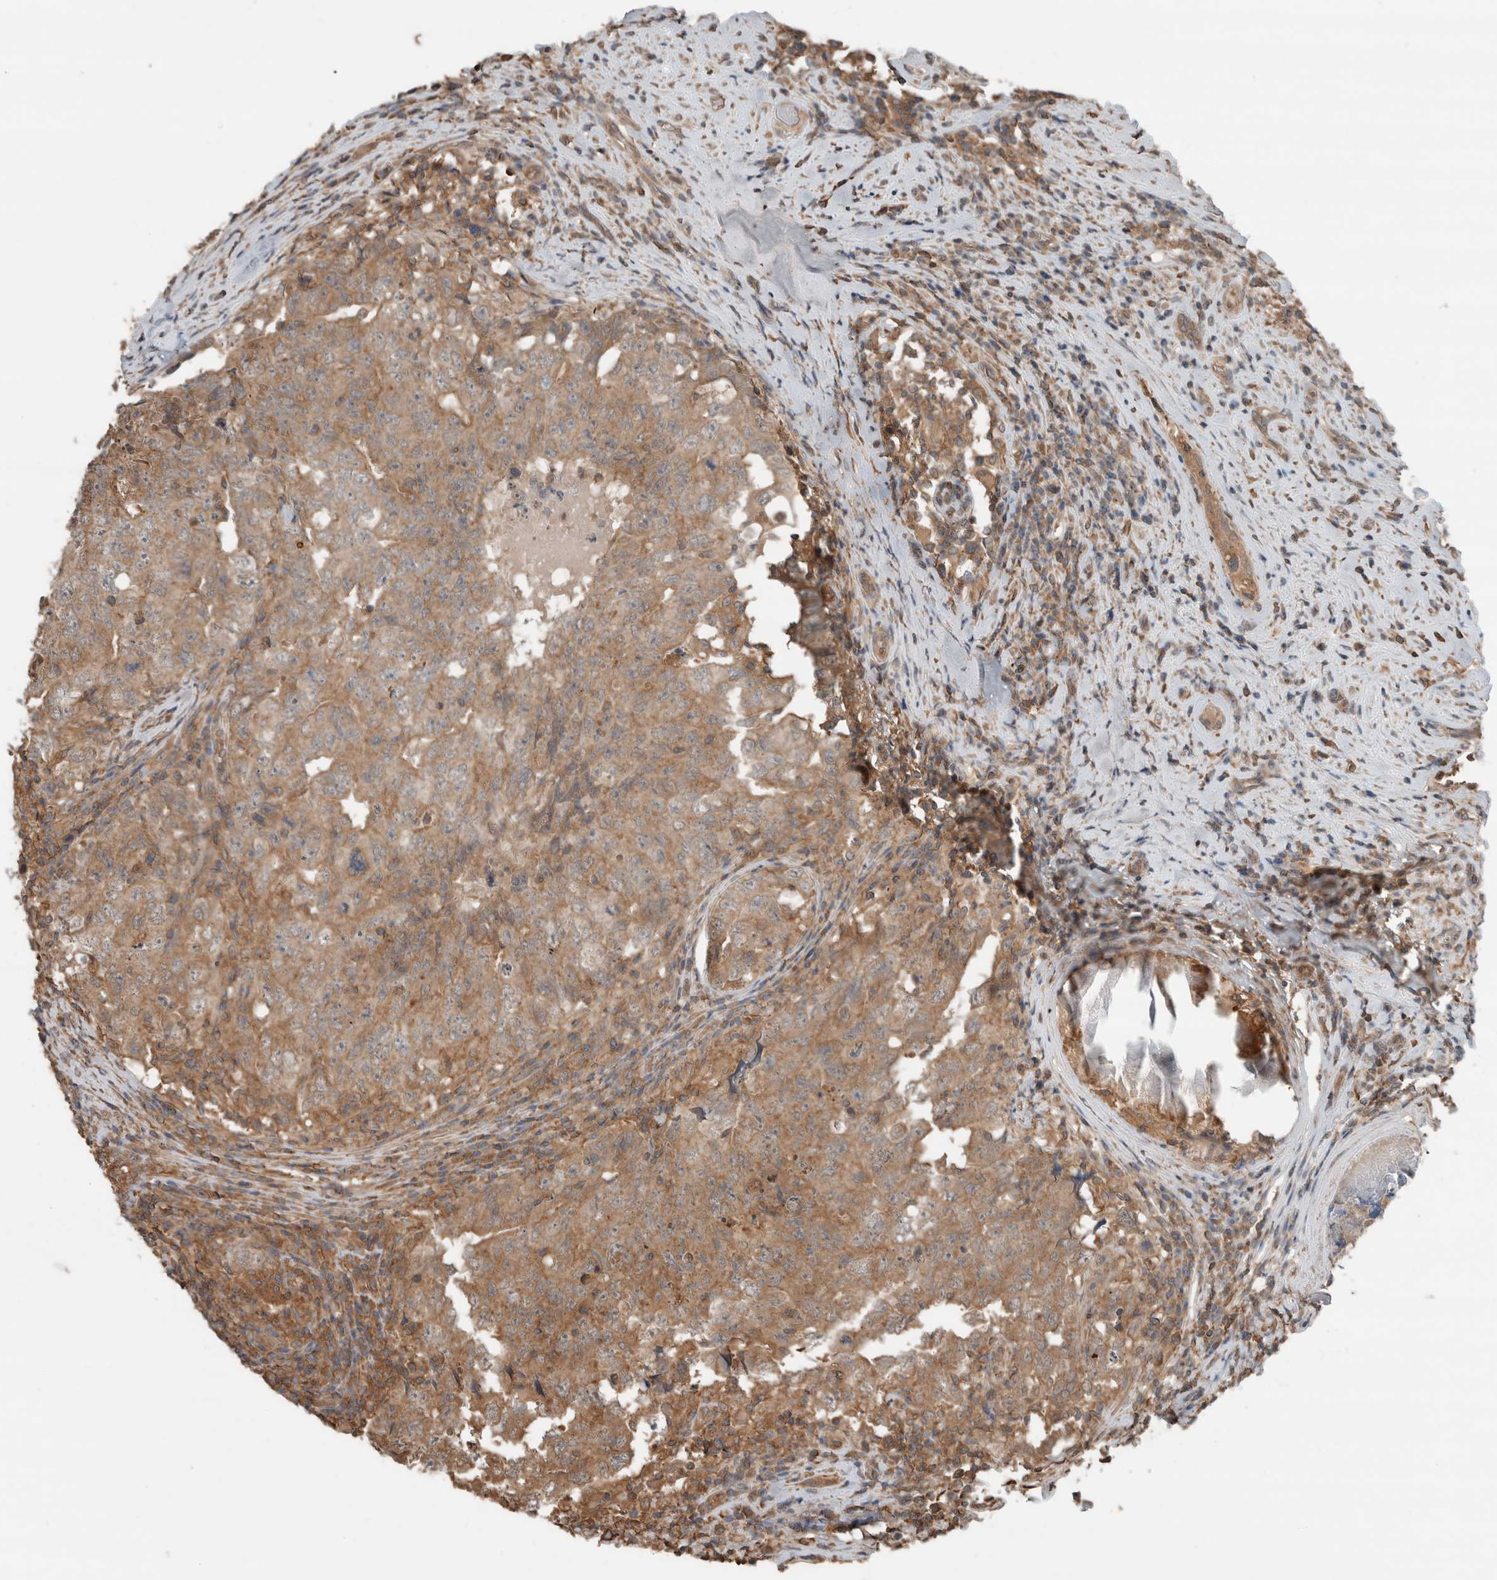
{"staining": {"intensity": "moderate", "quantity": ">75%", "location": "cytoplasmic/membranous"}, "tissue": "testis cancer", "cell_type": "Tumor cells", "image_type": "cancer", "snomed": [{"axis": "morphology", "description": "Carcinoma, Embryonal, NOS"}, {"axis": "topography", "description": "Testis"}], "caption": "Immunohistochemical staining of human embryonal carcinoma (testis) displays moderate cytoplasmic/membranous protein positivity in approximately >75% of tumor cells.", "gene": "KLK14", "patient": {"sex": "male", "age": 26}}